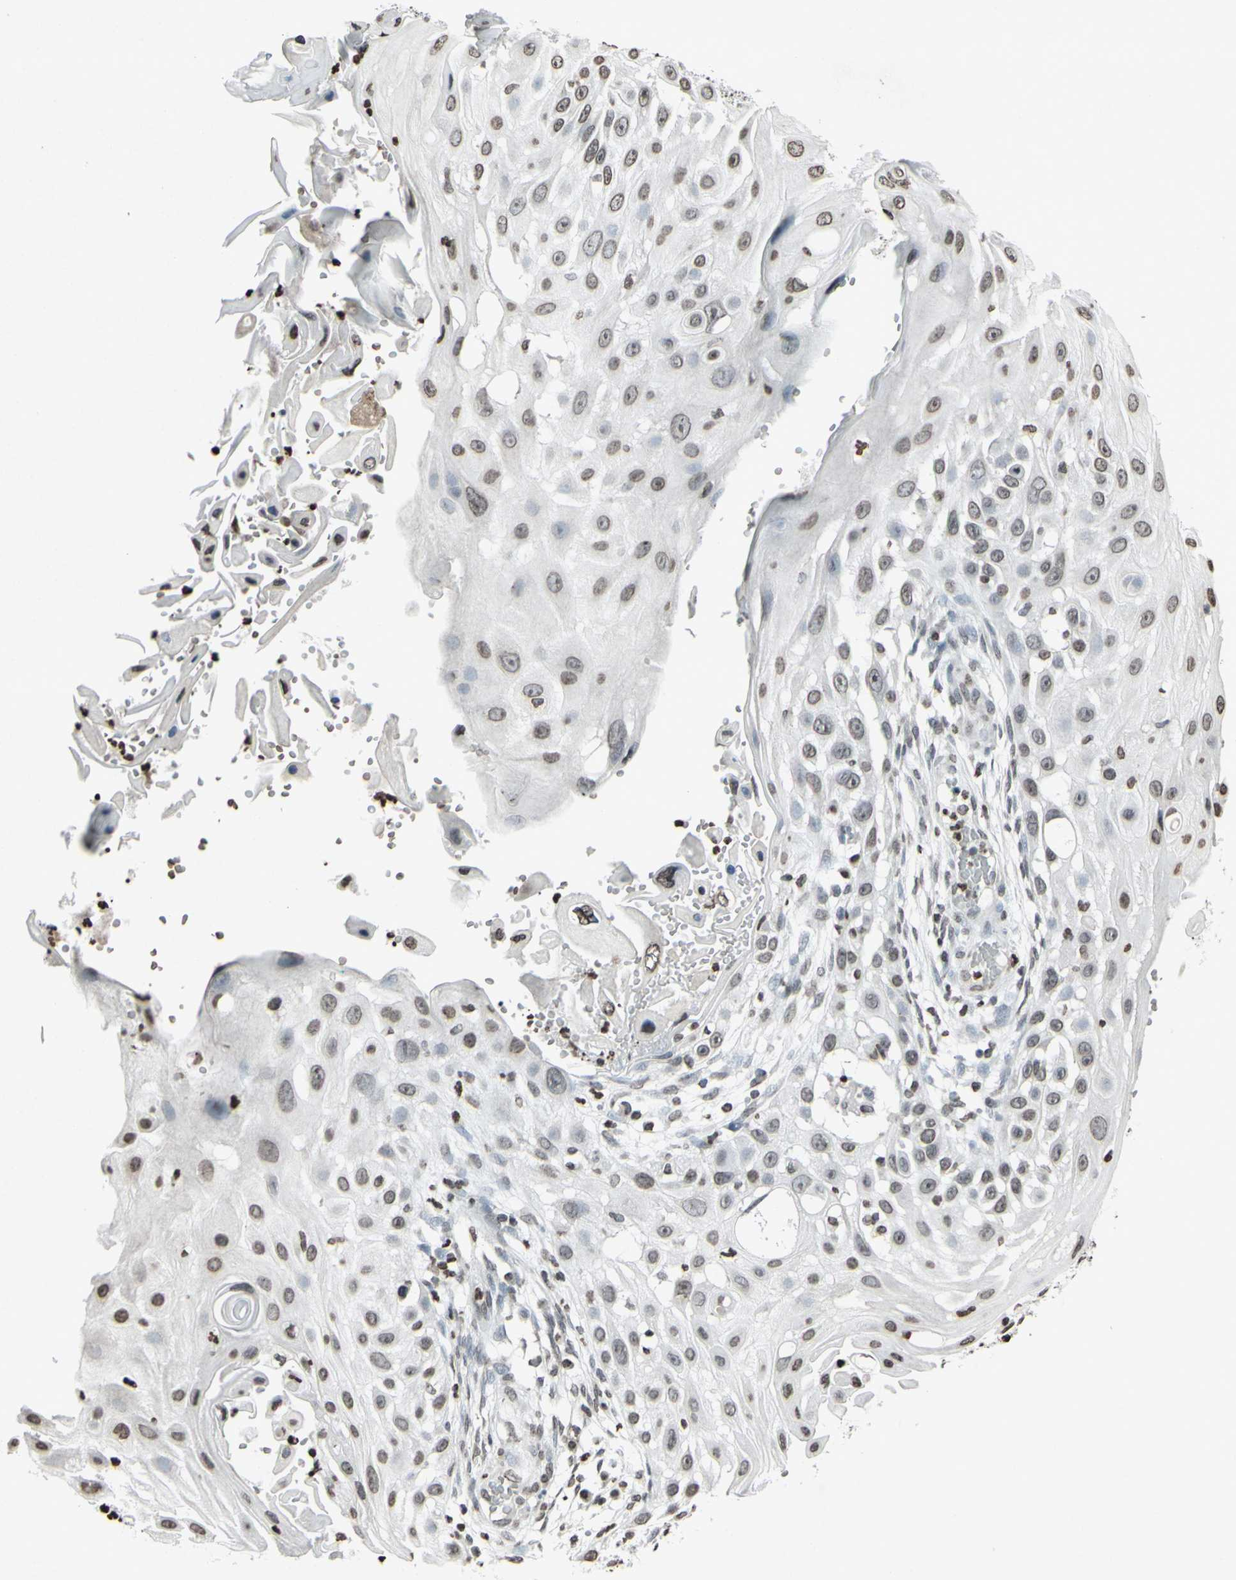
{"staining": {"intensity": "weak", "quantity": "25%-75%", "location": "cytoplasmic/membranous,nuclear"}, "tissue": "skin cancer", "cell_type": "Tumor cells", "image_type": "cancer", "snomed": [{"axis": "morphology", "description": "Squamous cell carcinoma, NOS"}, {"axis": "topography", "description": "Skin"}], "caption": "Immunohistochemistry (IHC) (DAB (3,3'-diaminobenzidine)) staining of squamous cell carcinoma (skin) demonstrates weak cytoplasmic/membranous and nuclear protein expression in approximately 25%-75% of tumor cells.", "gene": "CD79B", "patient": {"sex": "female", "age": 44}}